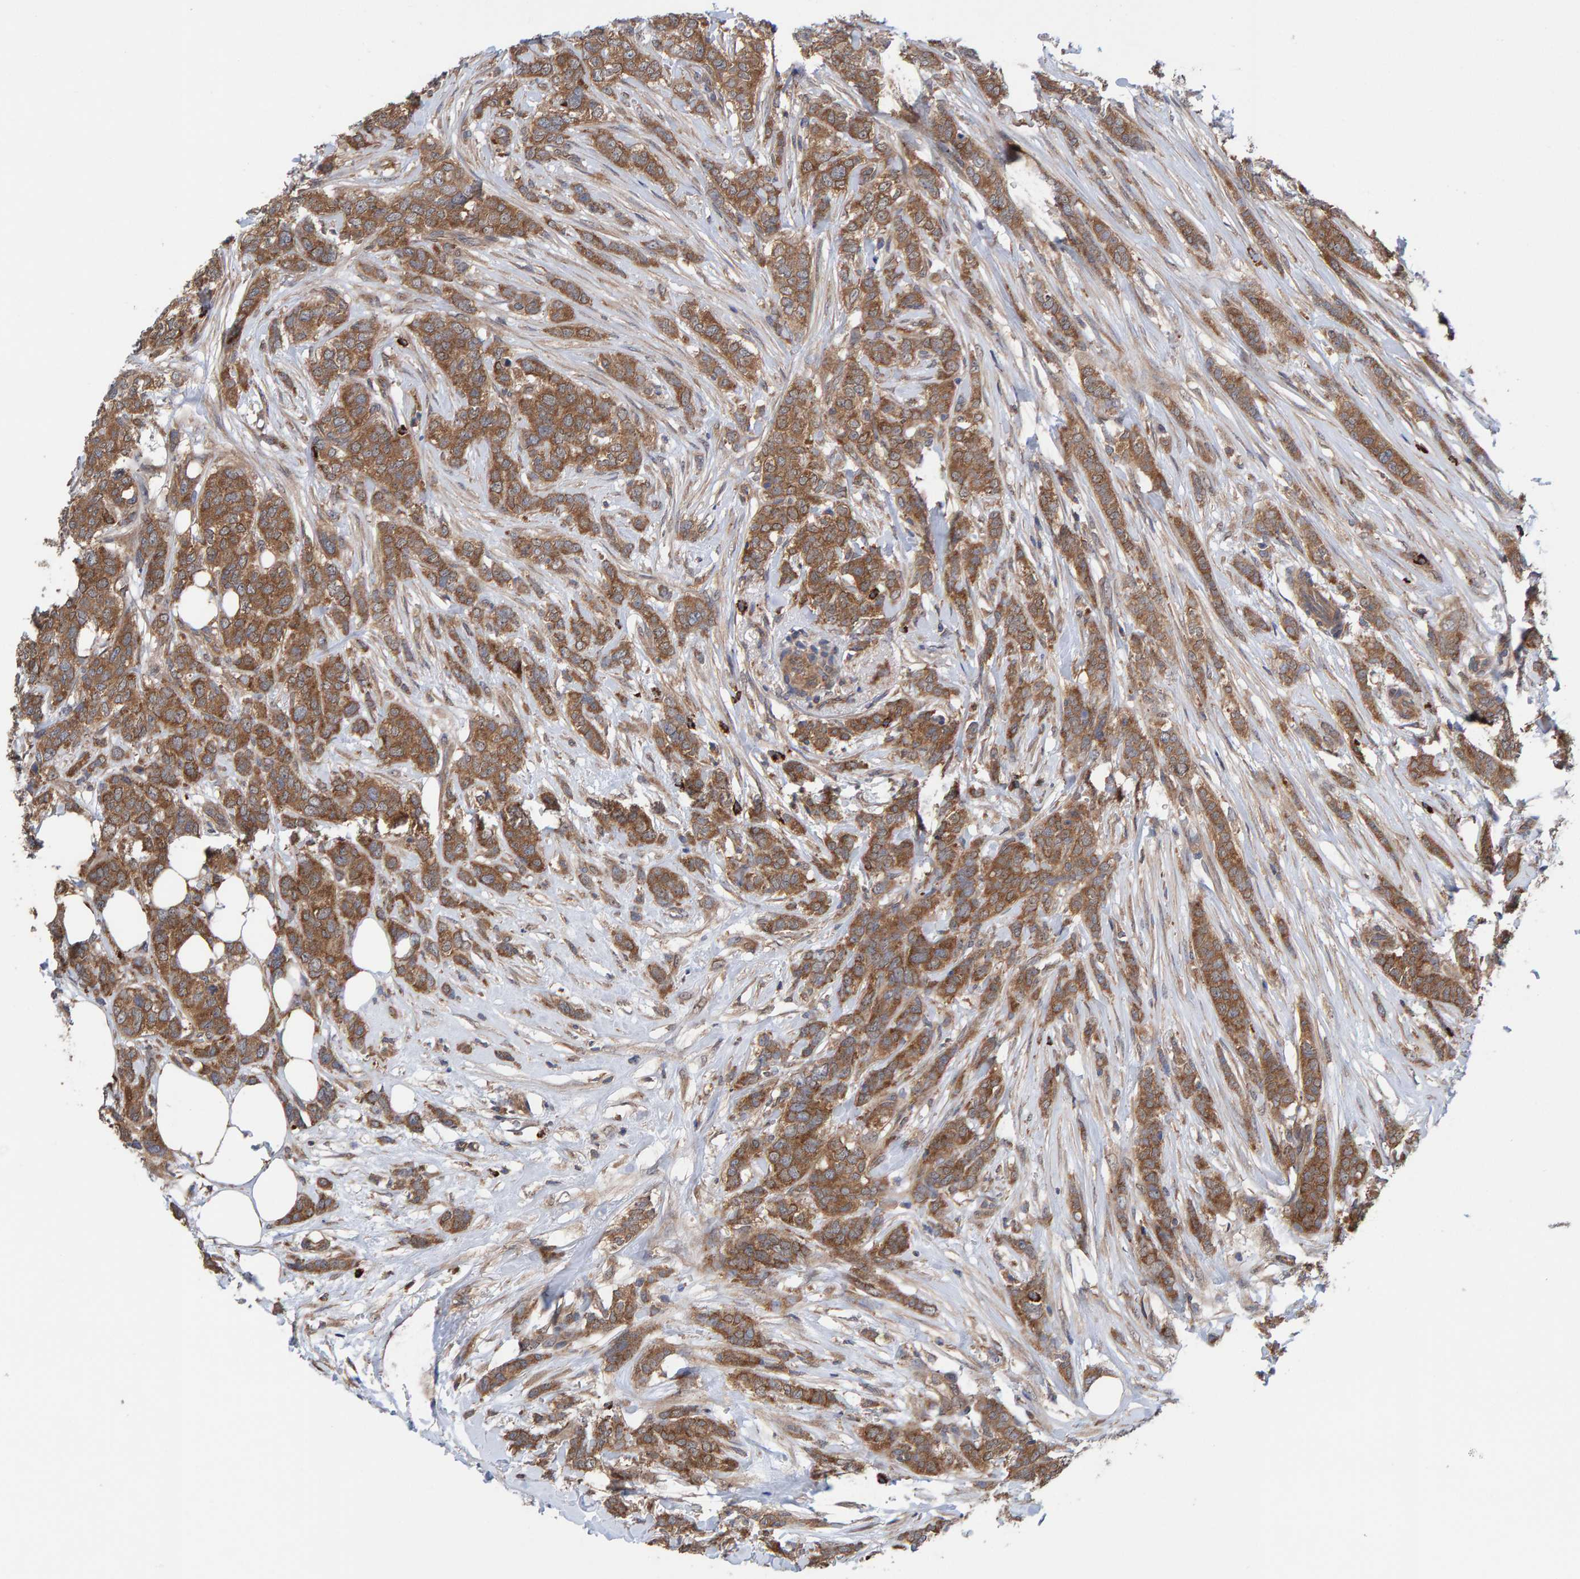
{"staining": {"intensity": "moderate", "quantity": ">75%", "location": "cytoplasmic/membranous"}, "tissue": "breast cancer", "cell_type": "Tumor cells", "image_type": "cancer", "snomed": [{"axis": "morphology", "description": "Lobular carcinoma"}, {"axis": "topography", "description": "Skin"}, {"axis": "topography", "description": "Breast"}], "caption": "A high-resolution micrograph shows immunohistochemistry staining of breast lobular carcinoma, which exhibits moderate cytoplasmic/membranous expression in about >75% of tumor cells.", "gene": "LRSAM1", "patient": {"sex": "female", "age": 46}}